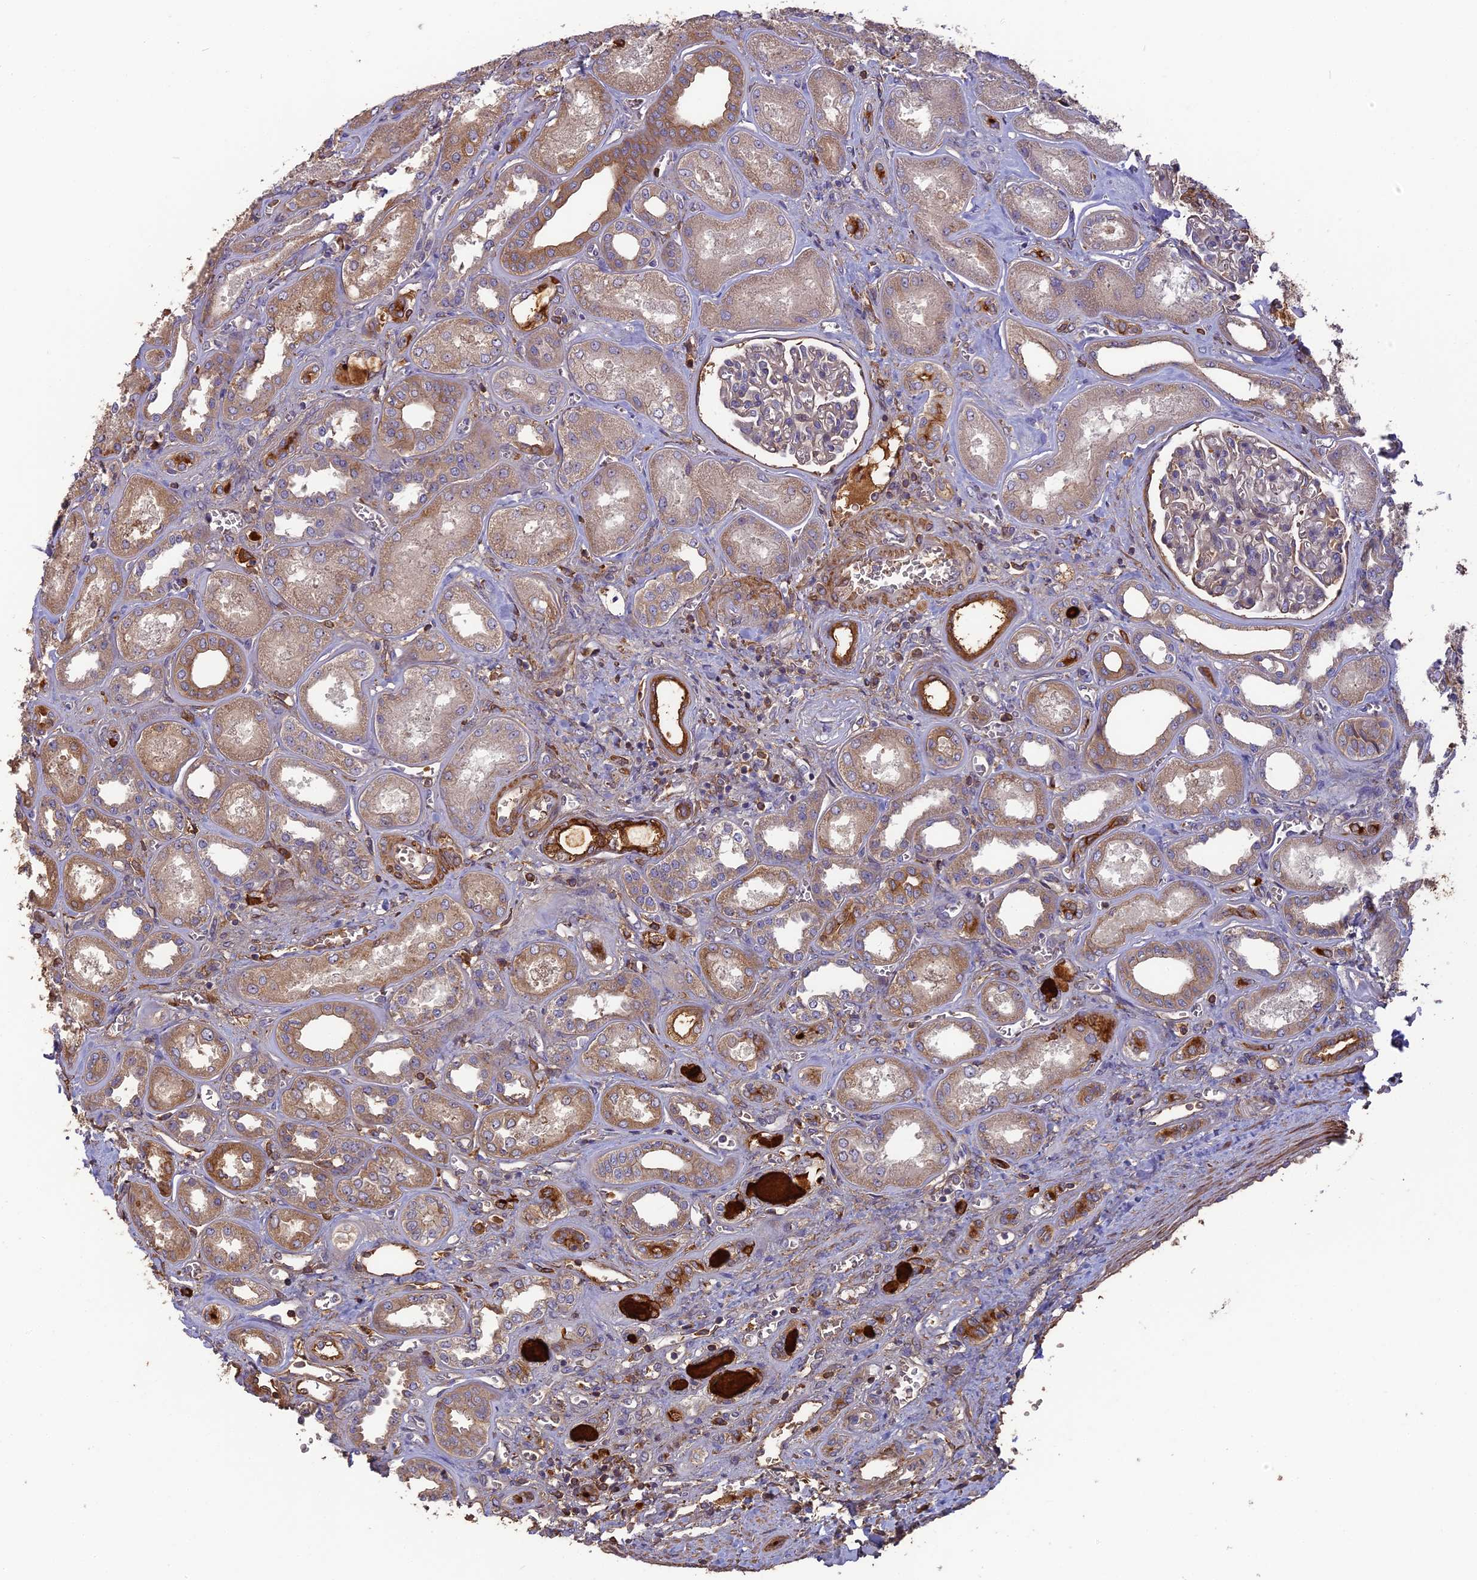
{"staining": {"intensity": "weak", "quantity": "25%-75%", "location": "cytoplasmic/membranous"}, "tissue": "kidney", "cell_type": "Cells in glomeruli", "image_type": "normal", "snomed": [{"axis": "morphology", "description": "Normal tissue, NOS"}, {"axis": "morphology", "description": "Adenocarcinoma, NOS"}, {"axis": "topography", "description": "Kidney"}], "caption": "DAB (3,3'-diaminobenzidine) immunohistochemical staining of unremarkable kidney demonstrates weak cytoplasmic/membranous protein staining in about 25%-75% of cells in glomeruli.", "gene": "ERMAP", "patient": {"sex": "female", "age": 68}}